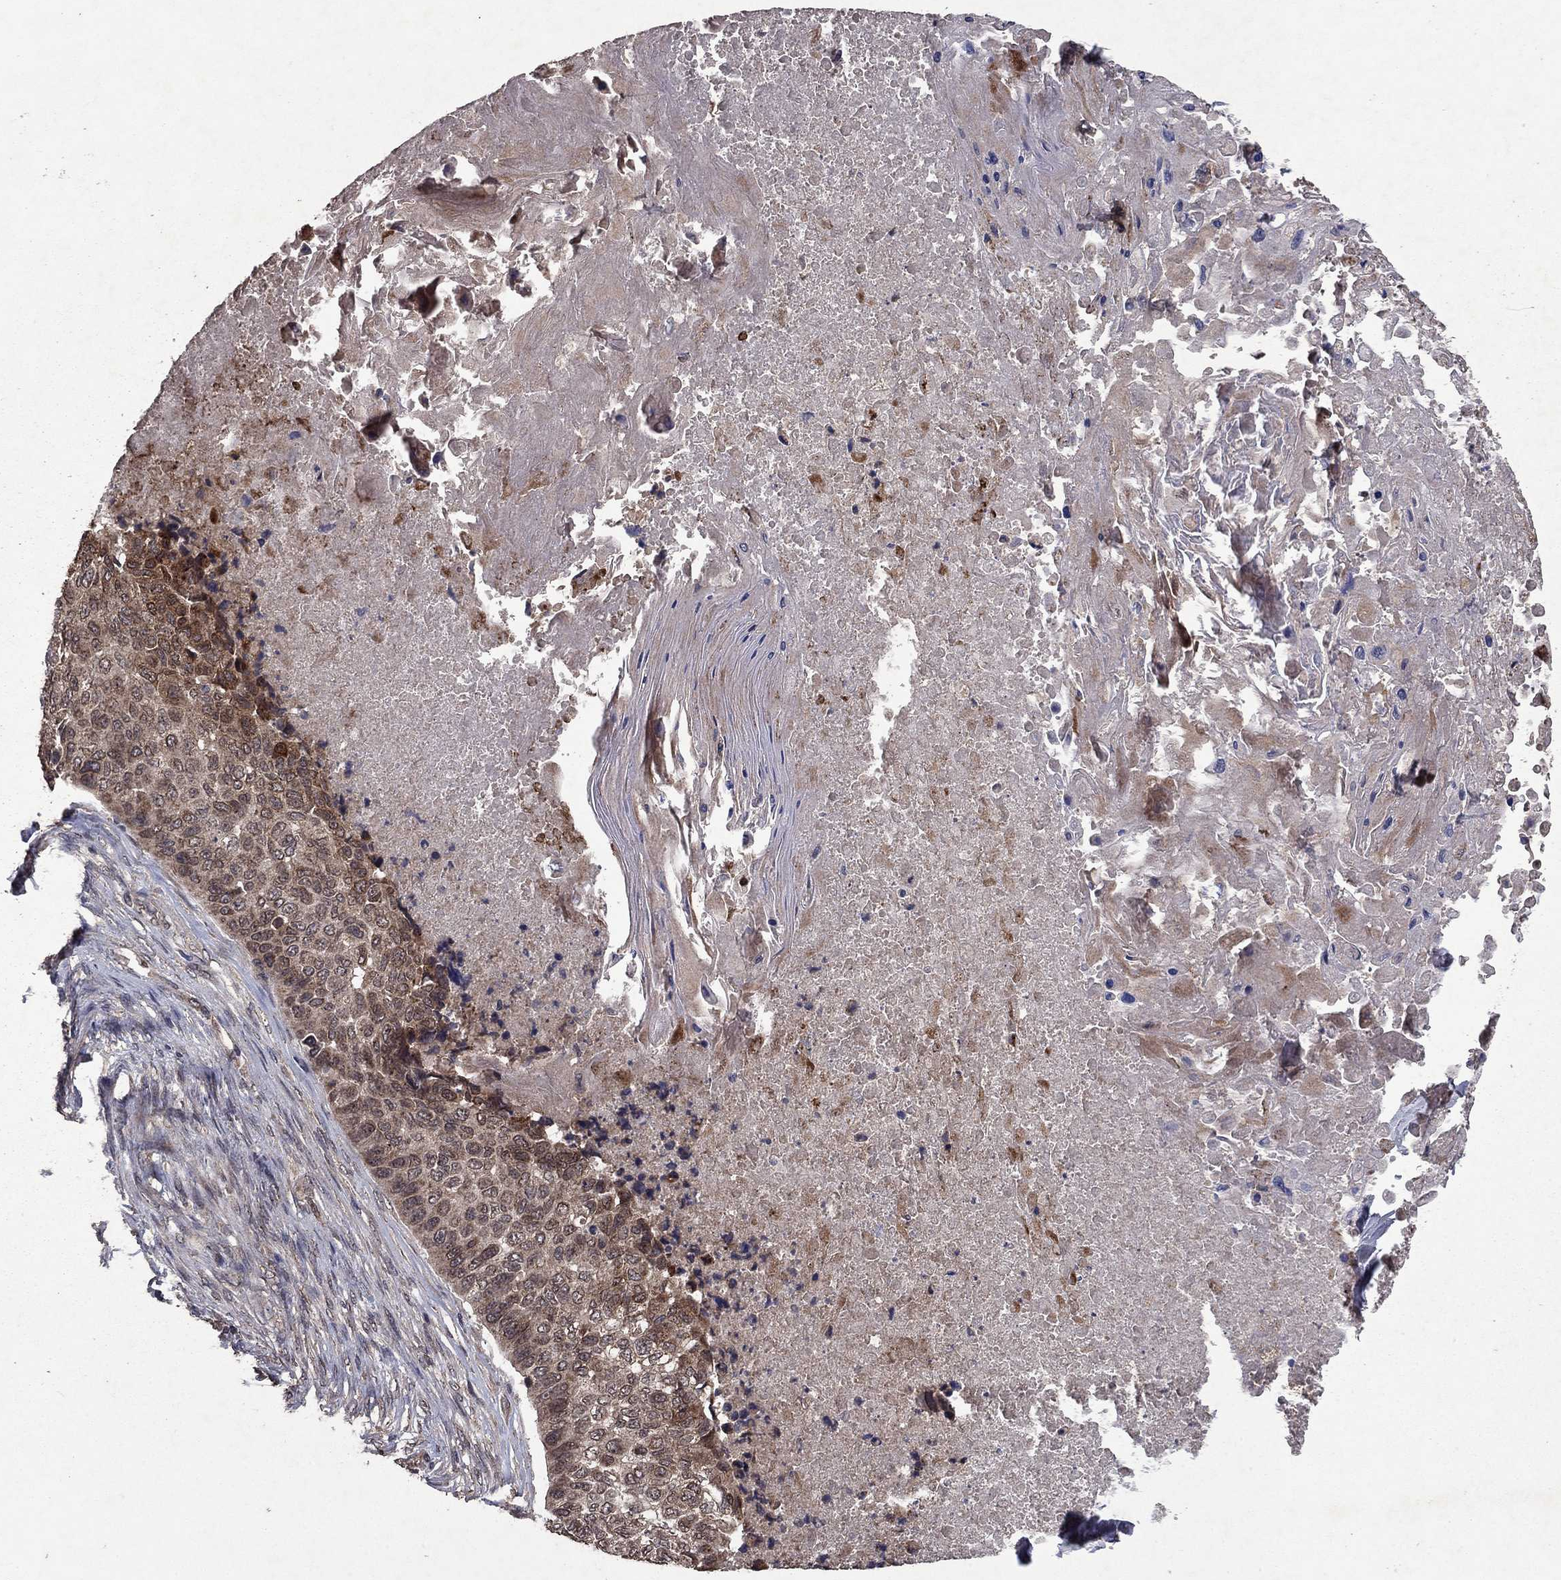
{"staining": {"intensity": "moderate", "quantity": "<25%", "location": "cytoplasmic/membranous"}, "tissue": "lung cancer", "cell_type": "Tumor cells", "image_type": "cancer", "snomed": [{"axis": "morphology", "description": "Squamous cell carcinoma, NOS"}, {"axis": "topography", "description": "Lung"}], "caption": "This histopathology image displays immunohistochemistry staining of human lung squamous cell carcinoma, with low moderate cytoplasmic/membranous positivity in about <25% of tumor cells.", "gene": "DHRS1", "patient": {"sex": "male", "age": 69}}